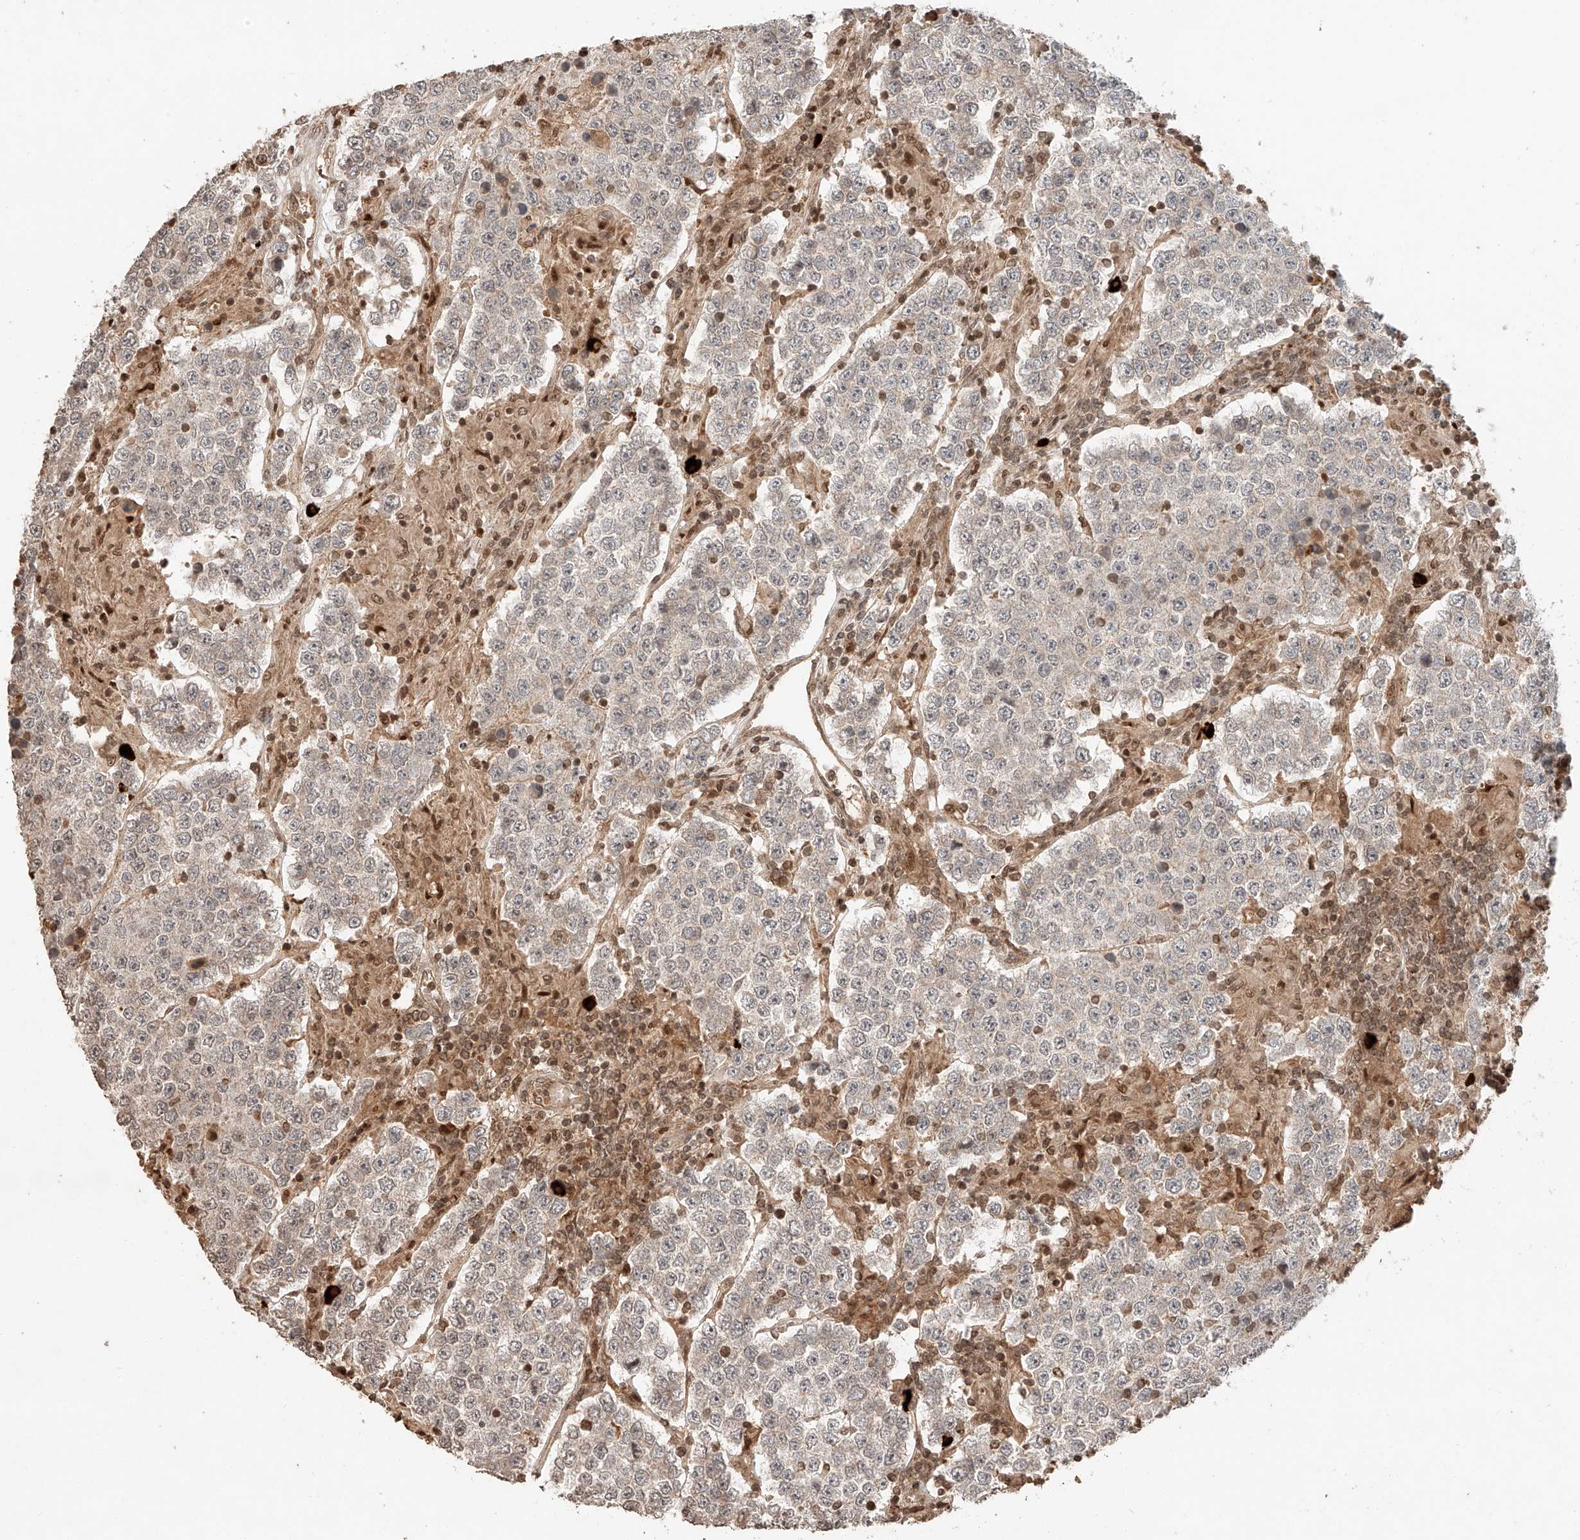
{"staining": {"intensity": "negative", "quantity": "none", "location": "none"}, "tissue": "testis cancer", "cell_type": "Tumor cells", "image_type": "cancer", "snomed": [{"axis": "morphology", "description": "Normal tissue, NOS"}, {"axis": "morphology", "description": "Urothelial carcinoma, High grade"}, {"axis": "morphology", "description": "Seminoma, NOS"}, {"axis": "morphology", "description": "Carcinoma, Embryonal, NOS"}, {"axis": "topography", "description": "Urinary bladder"}, {"axis": "topography", "description": "Testis"}], "caption": "Histopathology image shows no protein positivity in tumor cells of embryonal carcinoma (testis) tissue.", "gene": "ARHGAP33", "patient": {"sex": "male", "age": 41}}